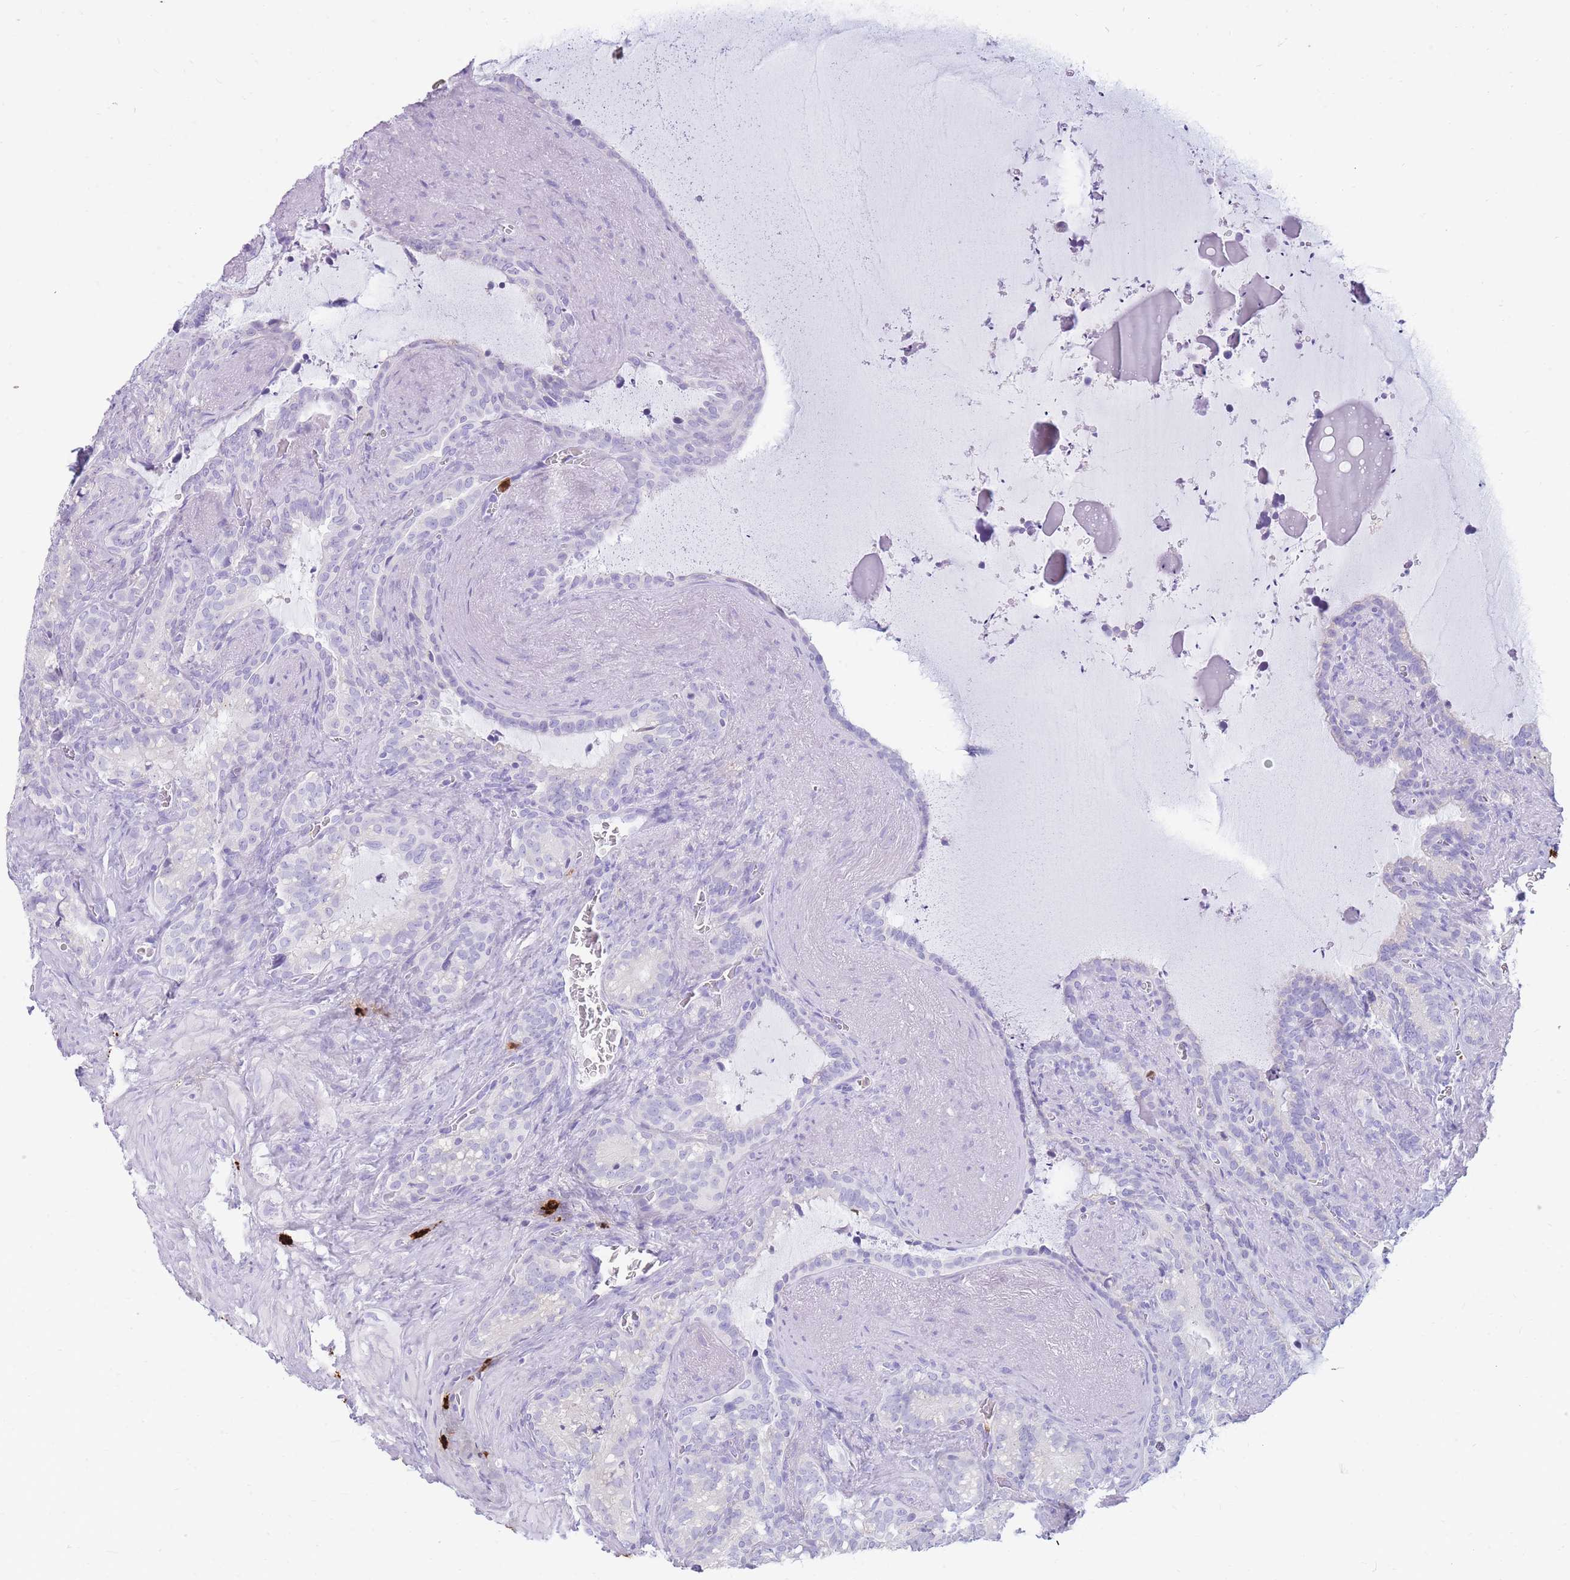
{"staining": {"intensity": "negative", "quantity": "none", "location": "none"}, "tissue": "seminal vesicle", "cell_type": "Glandular cells", "image_type": "normal", "snomed": [{"axis": "morphology", "description": "Normal tissue, NOS"}, {"axis": "topography", "description": "Prostate"}, {"axis": "topography", "description": "Seminal veicle"}], "caption": "Human seminal vesicle stained for a protein using immunohistochemistry (IHC) shows no expression in glandular cells.", "gene": "TPSAB1", "patient": {"sex": "male", "age": 58}}